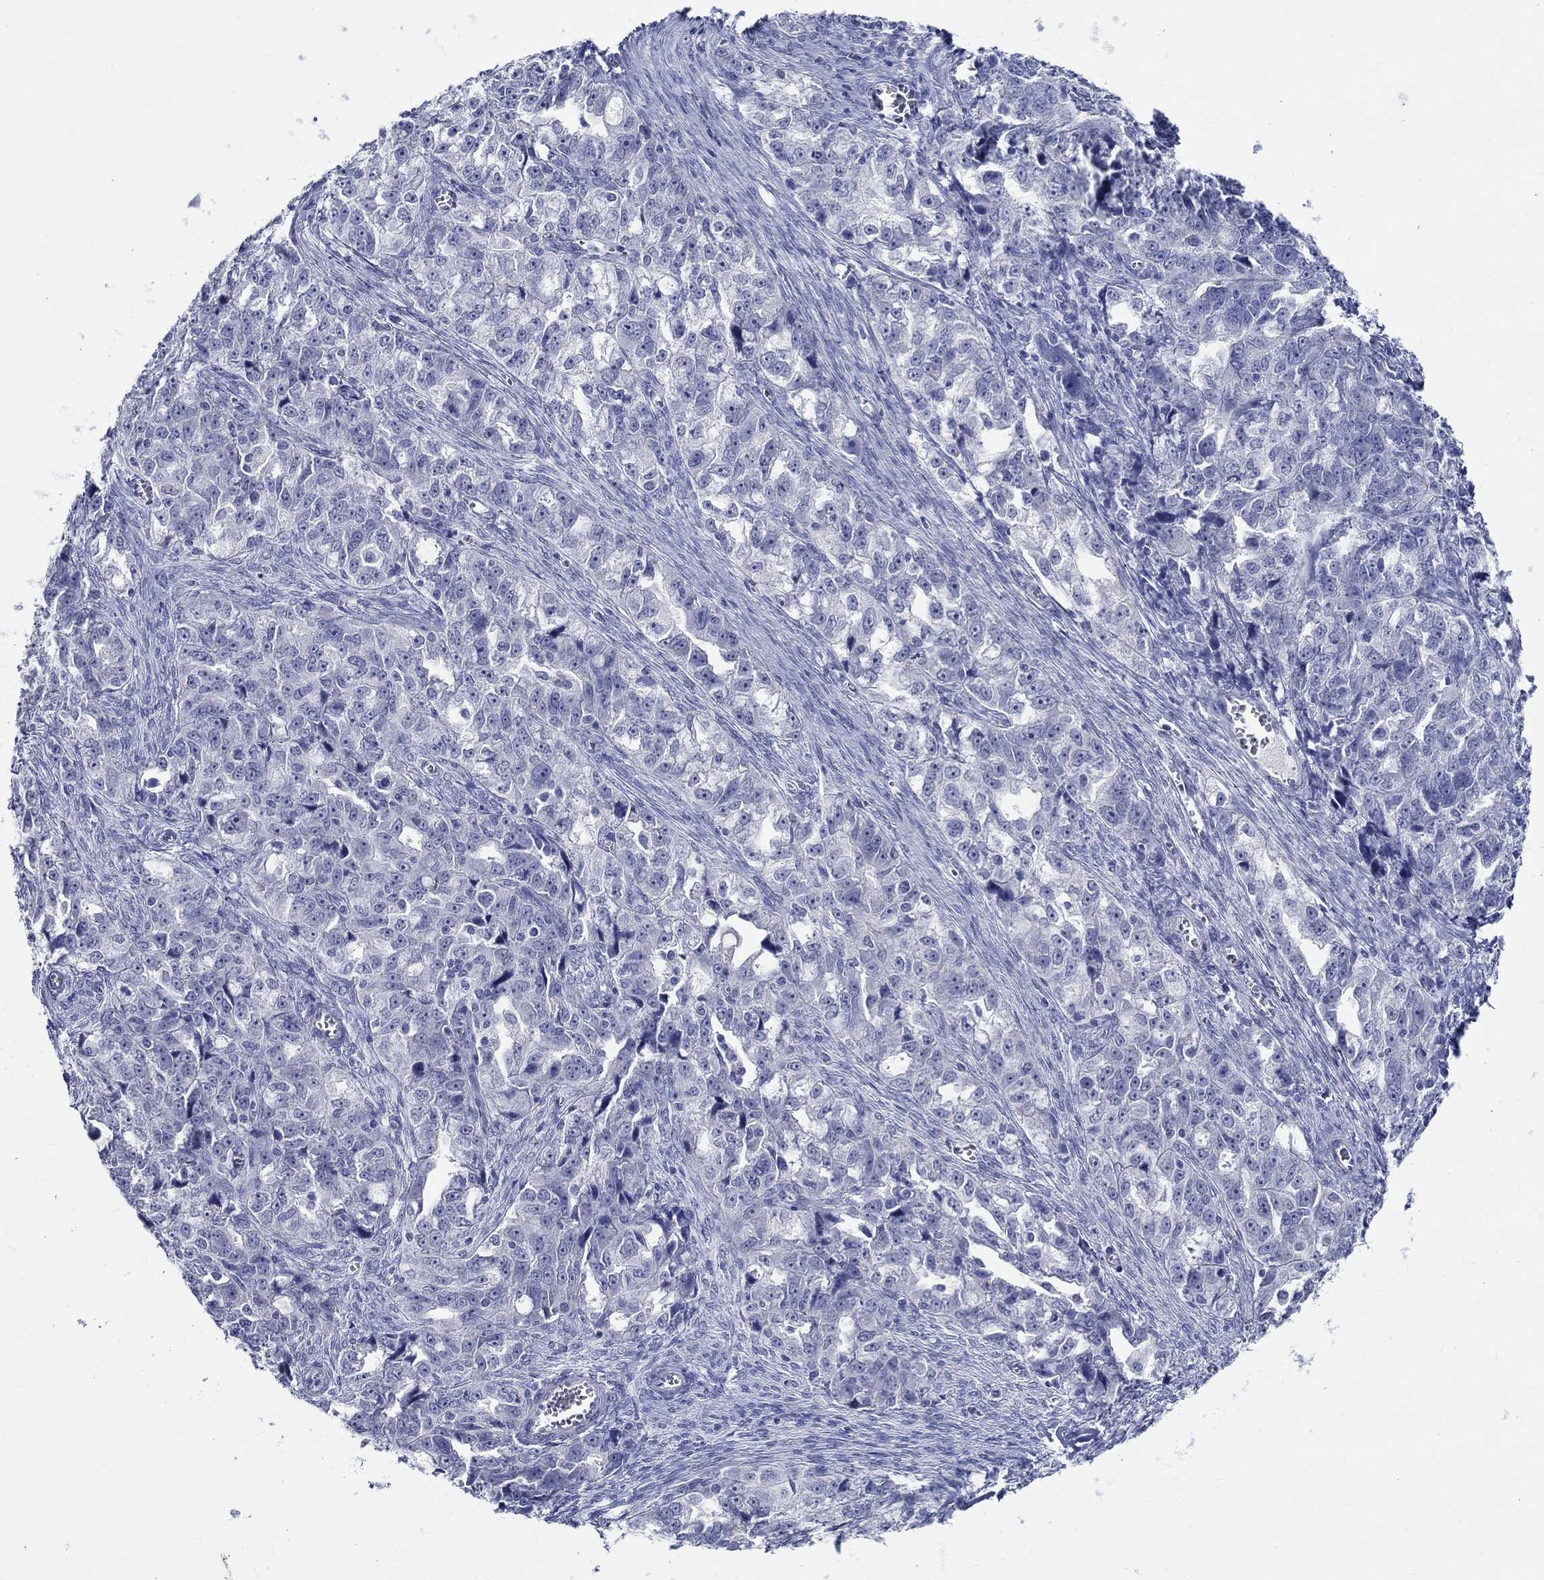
{"staining": {"intensity": "negative", "quantity": "none", "location": "none"}, "tissue": "ovarian cancer", "cell_type": "Tumor cells", "image_type": "cancer", "snomed": [{"axis": "morphology", "description": "Cystadenocarcinoma, serous, NOS"}, {"axis": "topography", "description": "Ovary"}], "caption": "This is an immunohistochemistry (IHC) image of human ovarian cancer (serous cystadenocarcinoma). There is no staining in tumor cells.", "gene": "TSPAN16", "patient": {"sex": "female", "age": 51}}